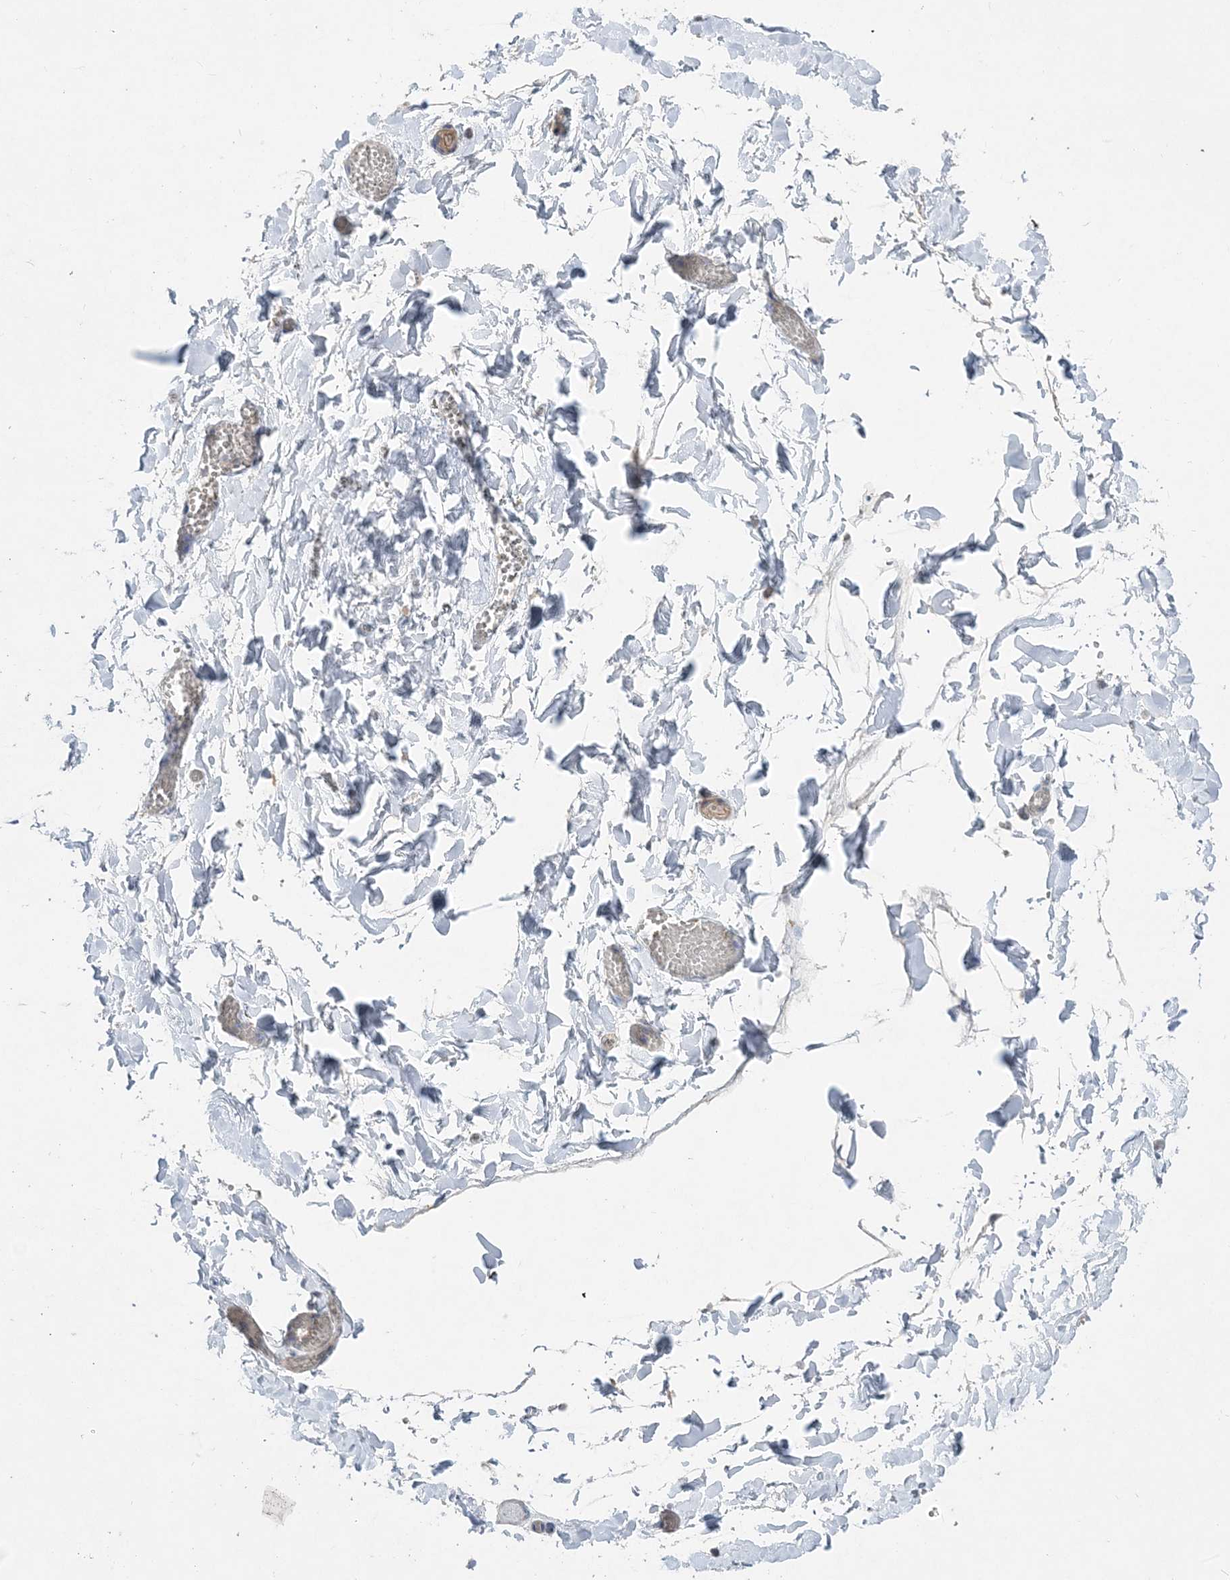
{"staining": {"intensity": "negative", "quantity": "none", "location": "none"}, "tissue": "adipose tissue", "cell_type": "Adipocytes", "image_type": "normal", "snomed": [{"axis": "morphology", "description": "Normal tissue, NOS"}, {"axis": "topography", "description": "Gallbladder"}, {"axis": "topography", "description": "Peripheral nerve tissue"}], "caption": "Immunohistochemistry (IHC) of unremarkable adipose tissue shows no staining in adipocytes.", "gene": "PIGC", "patient": {"sex": "male", "age": 38}}